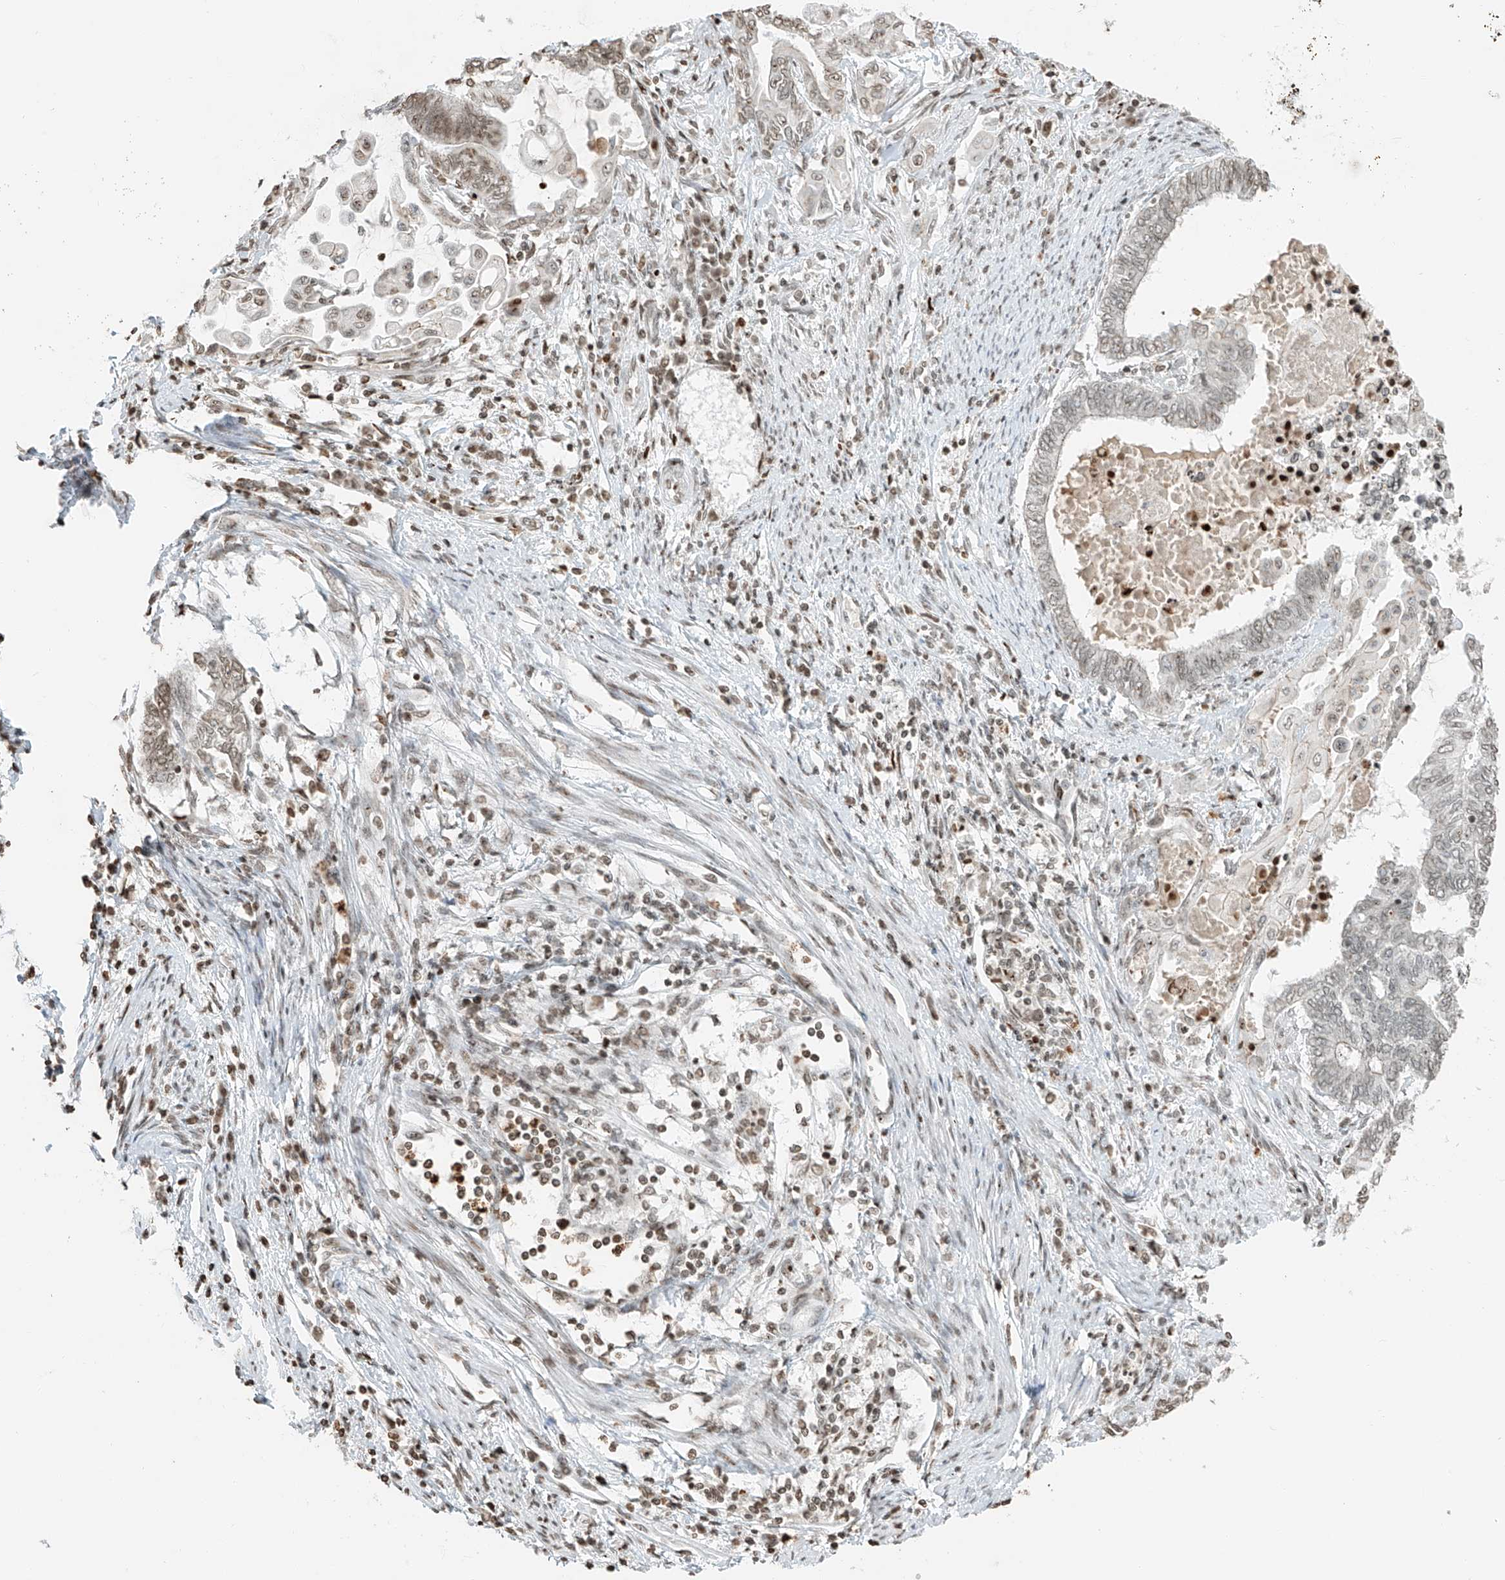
{"staining": {"intensity": "weak", "quantity": "<25%", "location": "nuclear"}, "tissue": "endometrial cancer", "cell_type": "Tumor cells", "image_type": "cancer", "snomed": [{"axis": "morphology", "description": "Adenocarcinoma, NOS"}, {"axis": "topography", "description": "Uterus"}, {"axis": "topography", "description": "Endometrium"}], "caption": "Tumor cells are negative for brown protein staining in endometrial cancer (adenocarcinoma).", "gene": "C17orf58", "patient": {"sex": "female", "age": 70}}